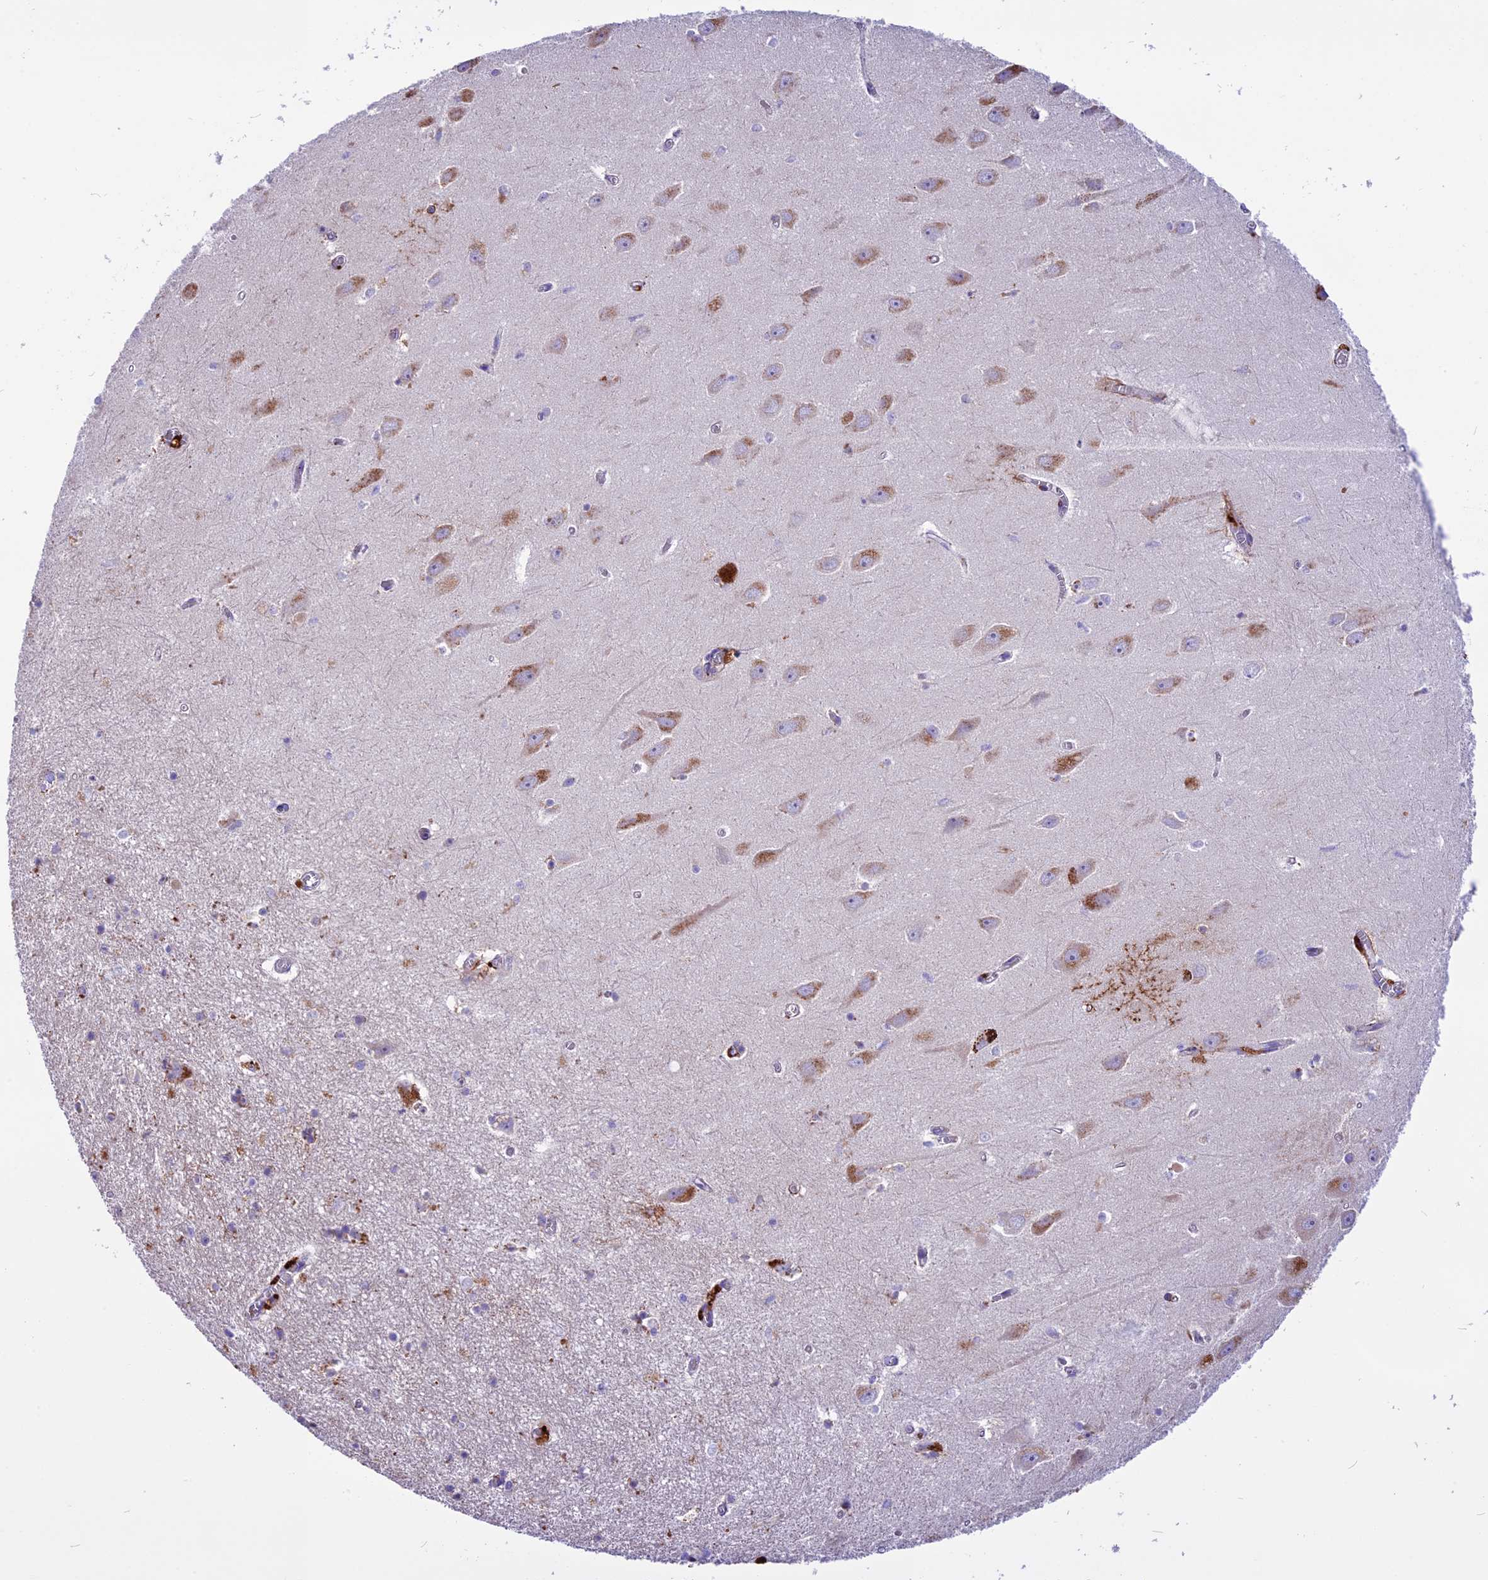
{"staining": {"intensity": "weak", "quantity": "<25%", "location": "cytoplasmic/membranous"}, "tissue": "hippocampus", "cell_type": "Glial cells", "image_type": "normal", "snomed": [{"axis": "morphology", "description": "Normal tissue, NOS"}, {"axis": "topography", "description": "Hippocampus"}], "caption": "High magnification brightfield microscopy of benign hippocampus stained with DAB (3,3'-diaminobenzidine) (brown) and counterstained with hematoxylin (blue): glial cells show no significant staining.", "gene": "THRSP", "patient": {"sex": "female", "age": 64}}